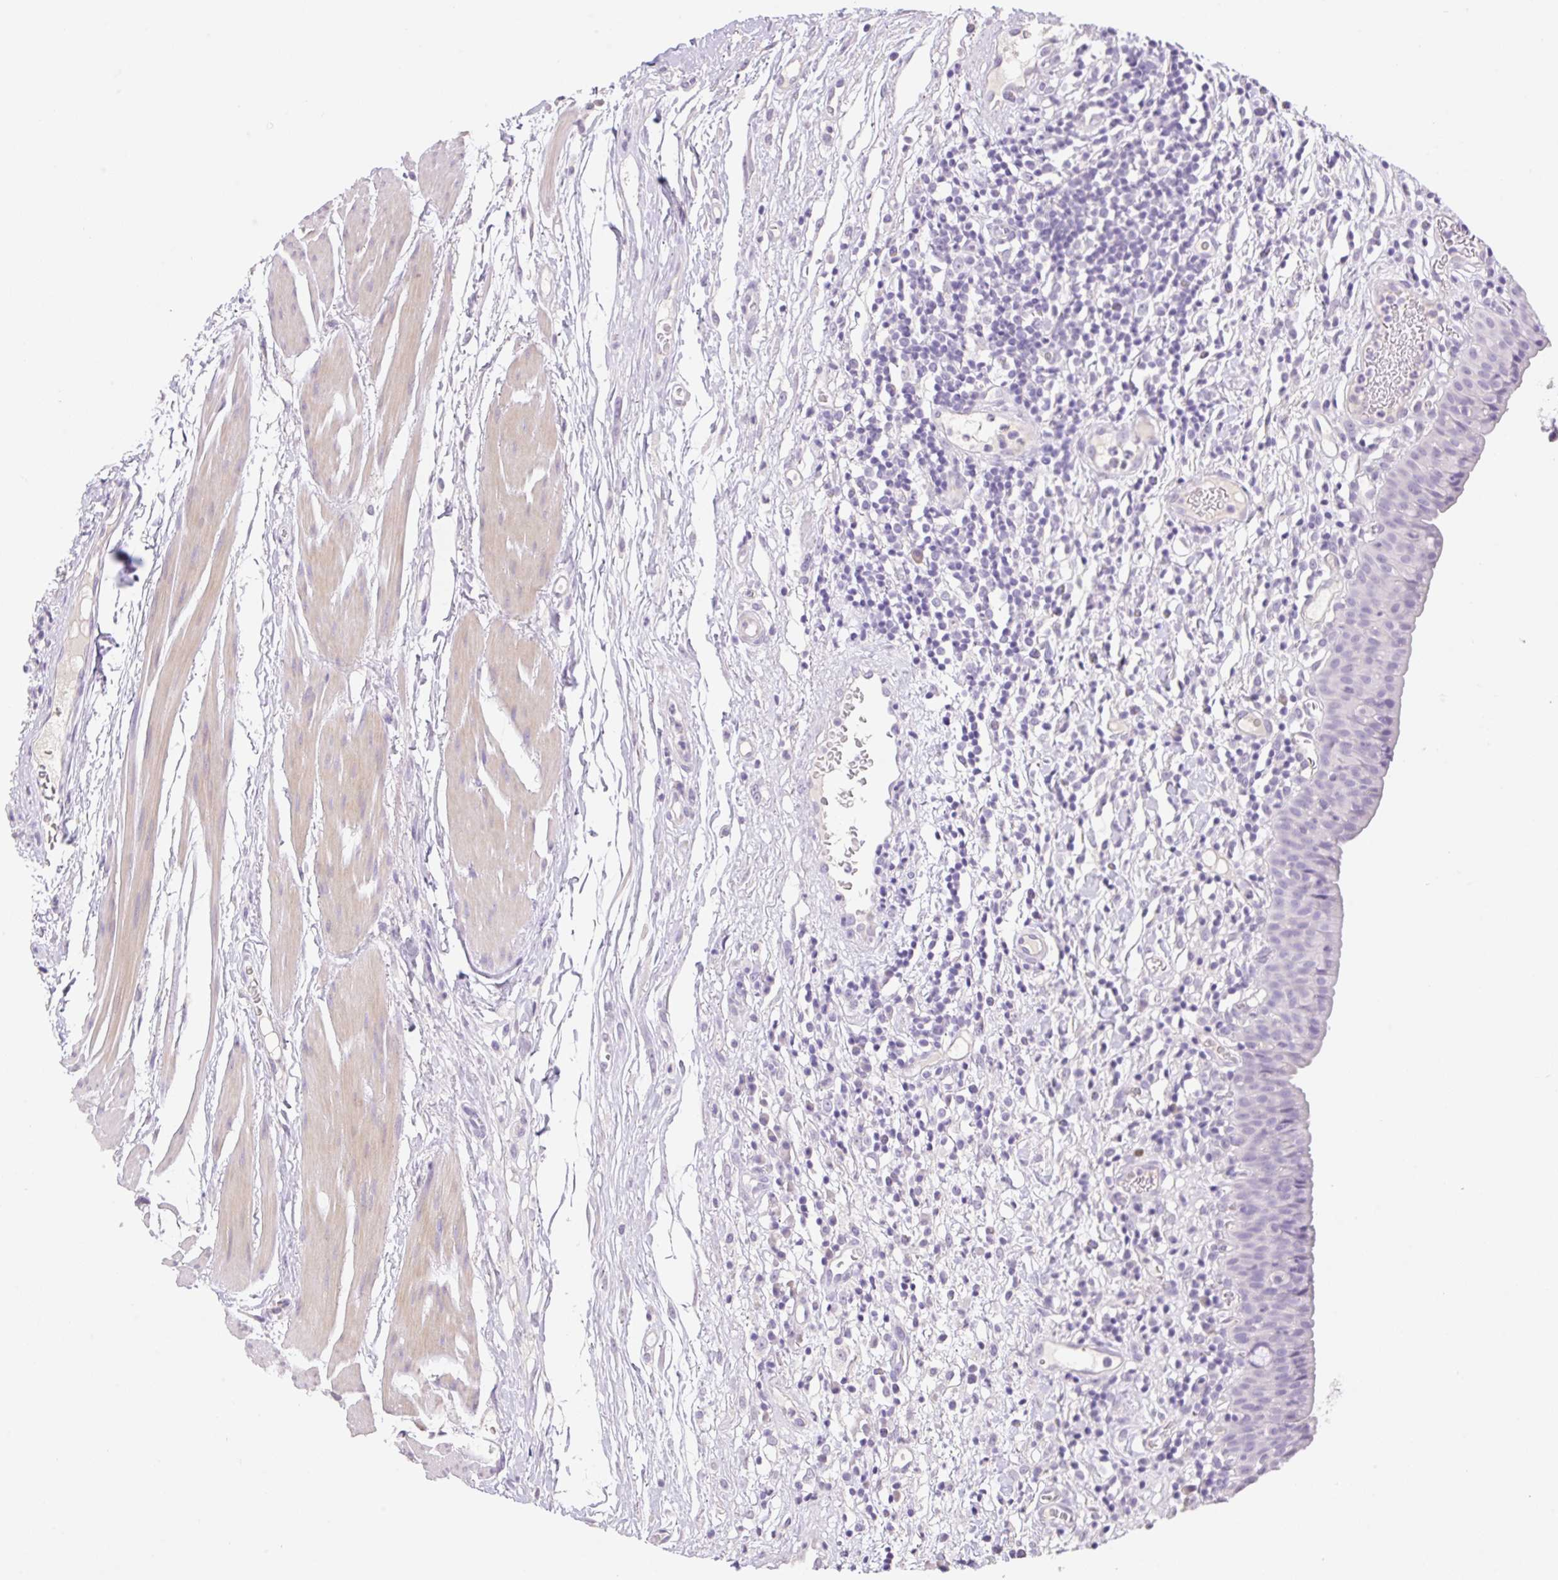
{"staining": {"intensity": "negative", "quantity": "none", "location": "none"}, "tissue": "urinary bladder", "cell_type": "Urothelial cells", "image_type": "normal", "snomed": [{"axis": "morphology", "description": "Normal tissue, NOS"}, {"axis": "morphology", "description": "Inflammation, NOS"}, {"axis": "topography", "description": "Urinary bladder"}], "caption": "Protein analysis of unremarkable urinary bladder reveals no significant staining in urothelial cells.", "gene": "HCRTR2", "patient": {"sex": "male", "age": 57}}